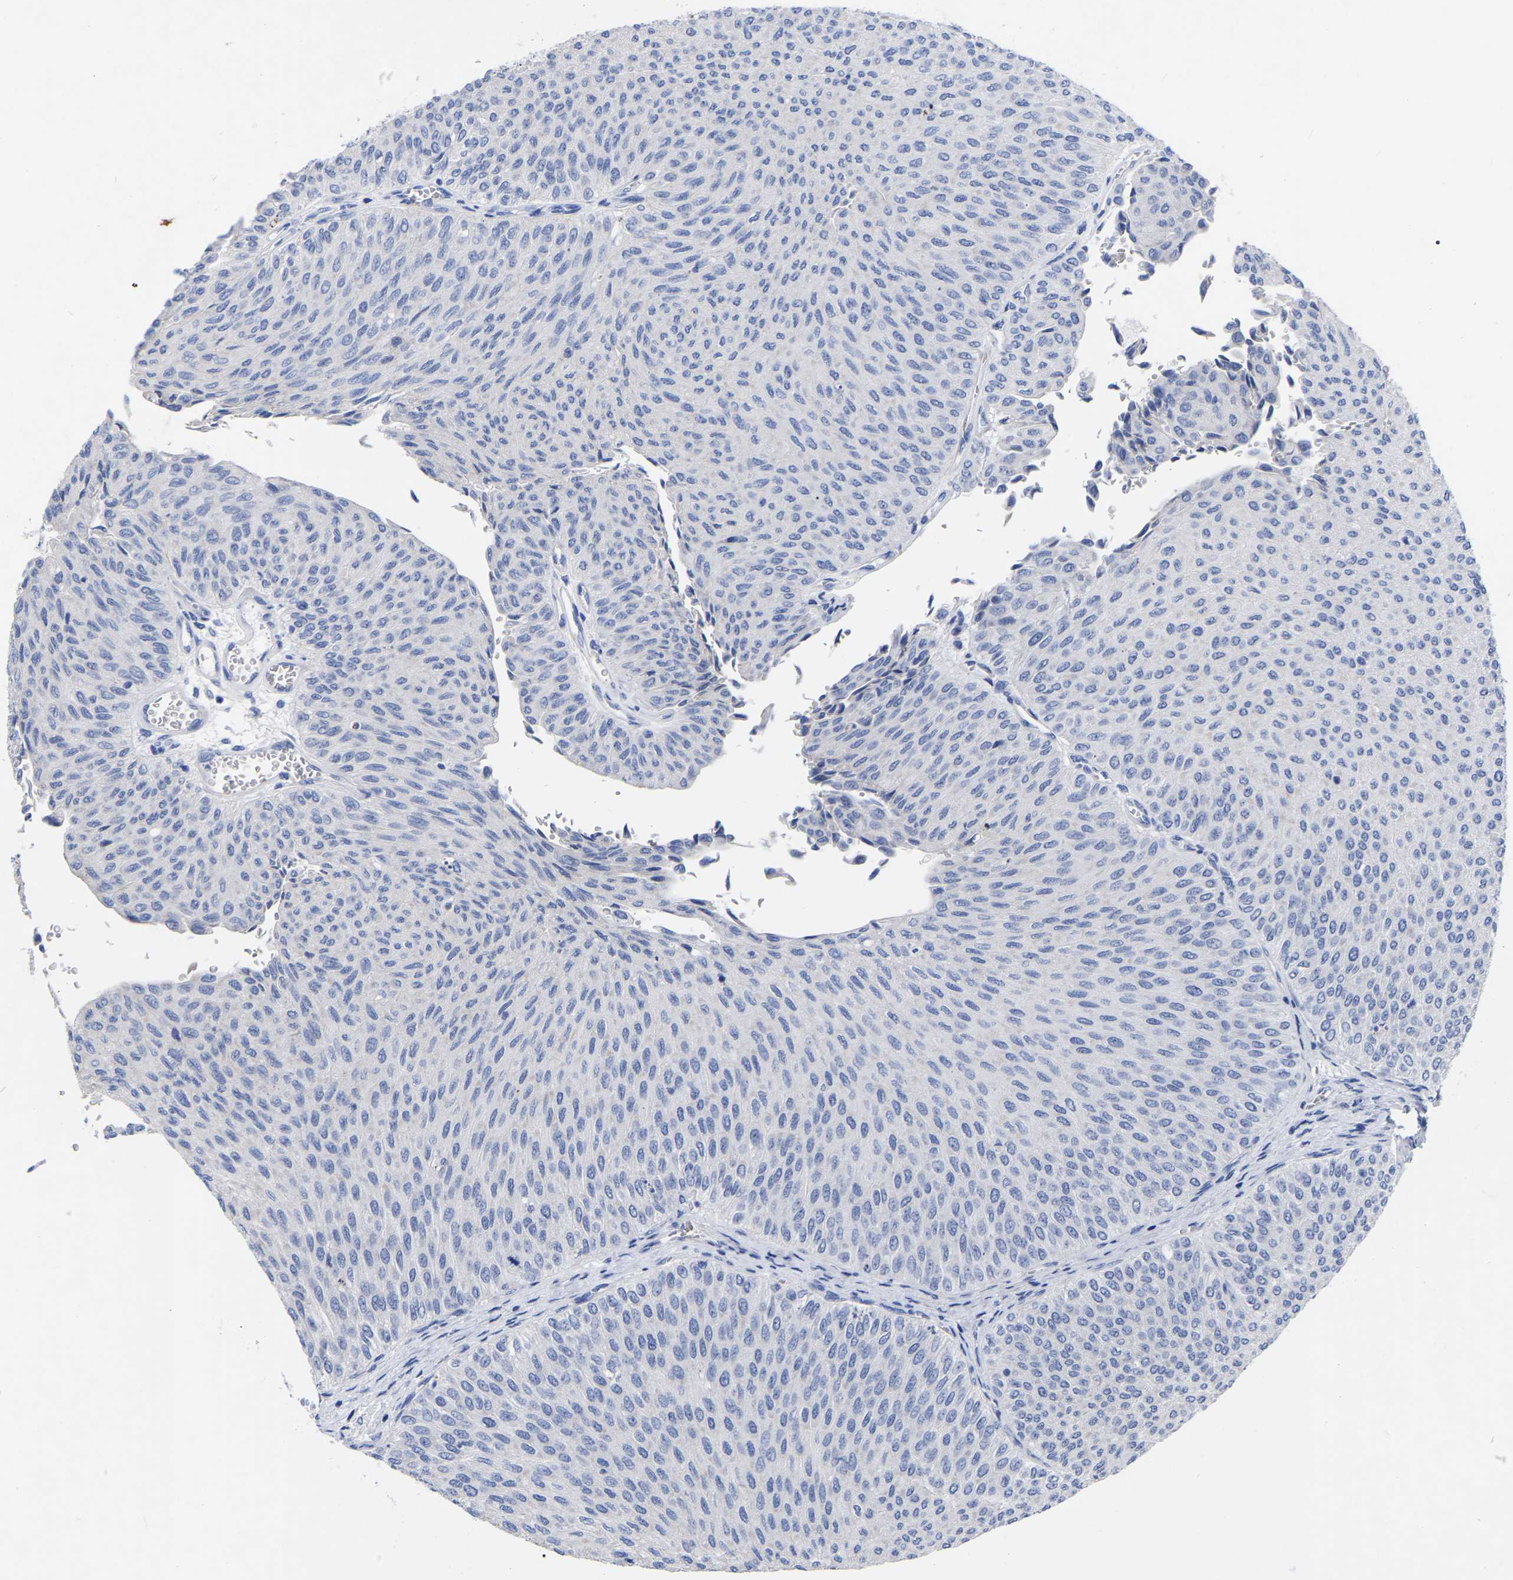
{"staining": {"intensity": "negative", "quantity": "none", "location": "none"}, "tissue": "urothelial cancer", "cell_type": "Tumor cells", "image_type": "cancer", "snomed": [{"axis": "morphology", "description": "Urothelial carcinoma, Low grade"}, {"axis": "topography", "description": "Urinary bladder"}], "caption": "There is no significant expression in tumor cells of urothelial carcinoma (low-grade). The staining is performed using DAB (3,3'-diaminobenzidine) brown chromogen with nuclei counter-stained in using hematoxylin.", "gene": "GDF3", "patient": {"sex": "male", "age": 78}}